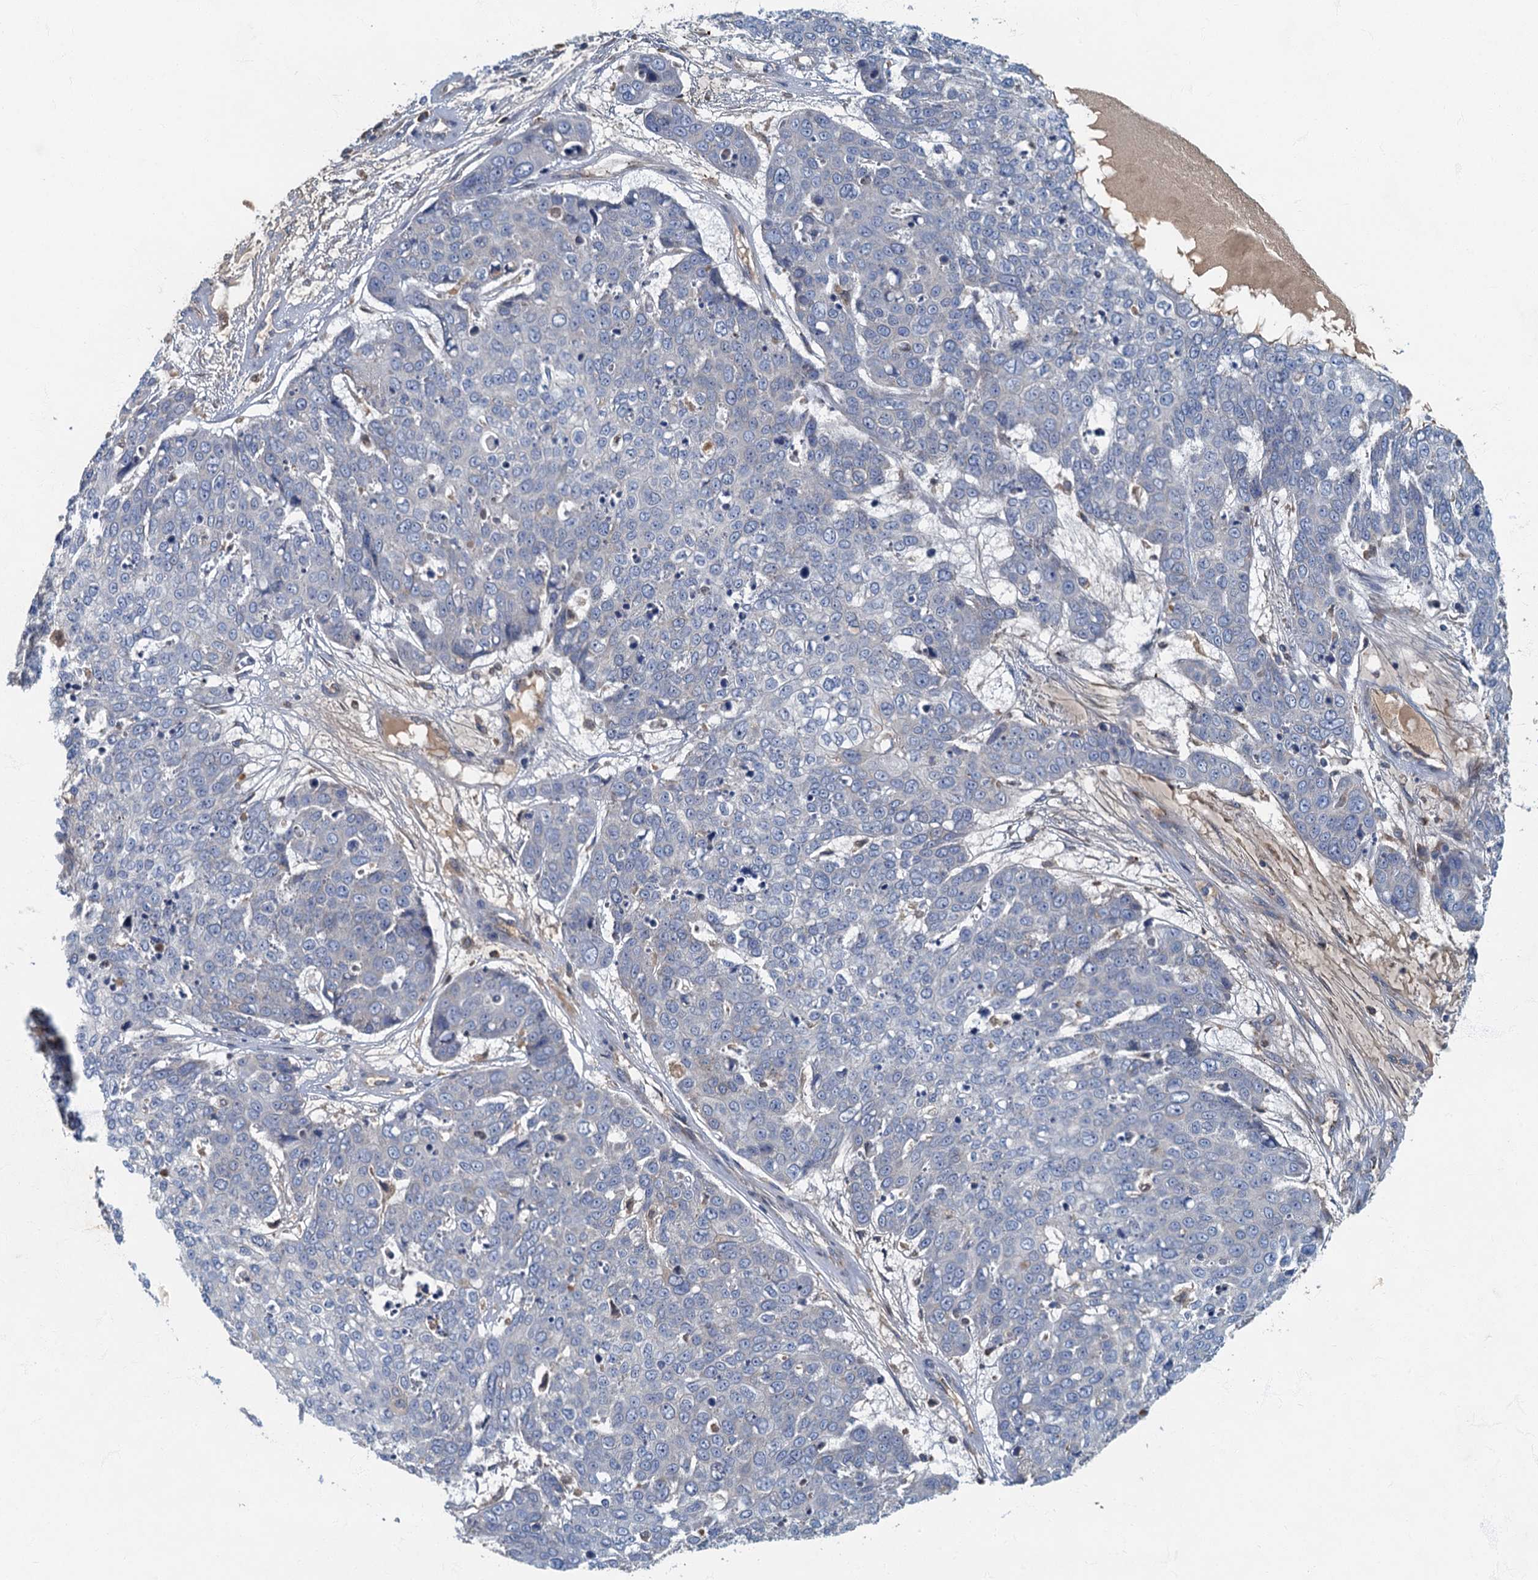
{"staining": {"intensity": "negative", "quantity": "none", "location": "none"}, "tissue": "skin cancer", "cell_type": "Tumor cells", "image_type": "cancer", "snomed": [{"axis": "morphology", "description": "Squamous cell carcinoma, NOS"}, {"axis": "topography", "description": "Skin"}], "caption": "DAB immunohistochemical staining of human skin cancer demonstrates no significant expression in tumor cells.", "gene": "SPDYC", "patient": {"sex": "male", "age": 71}}